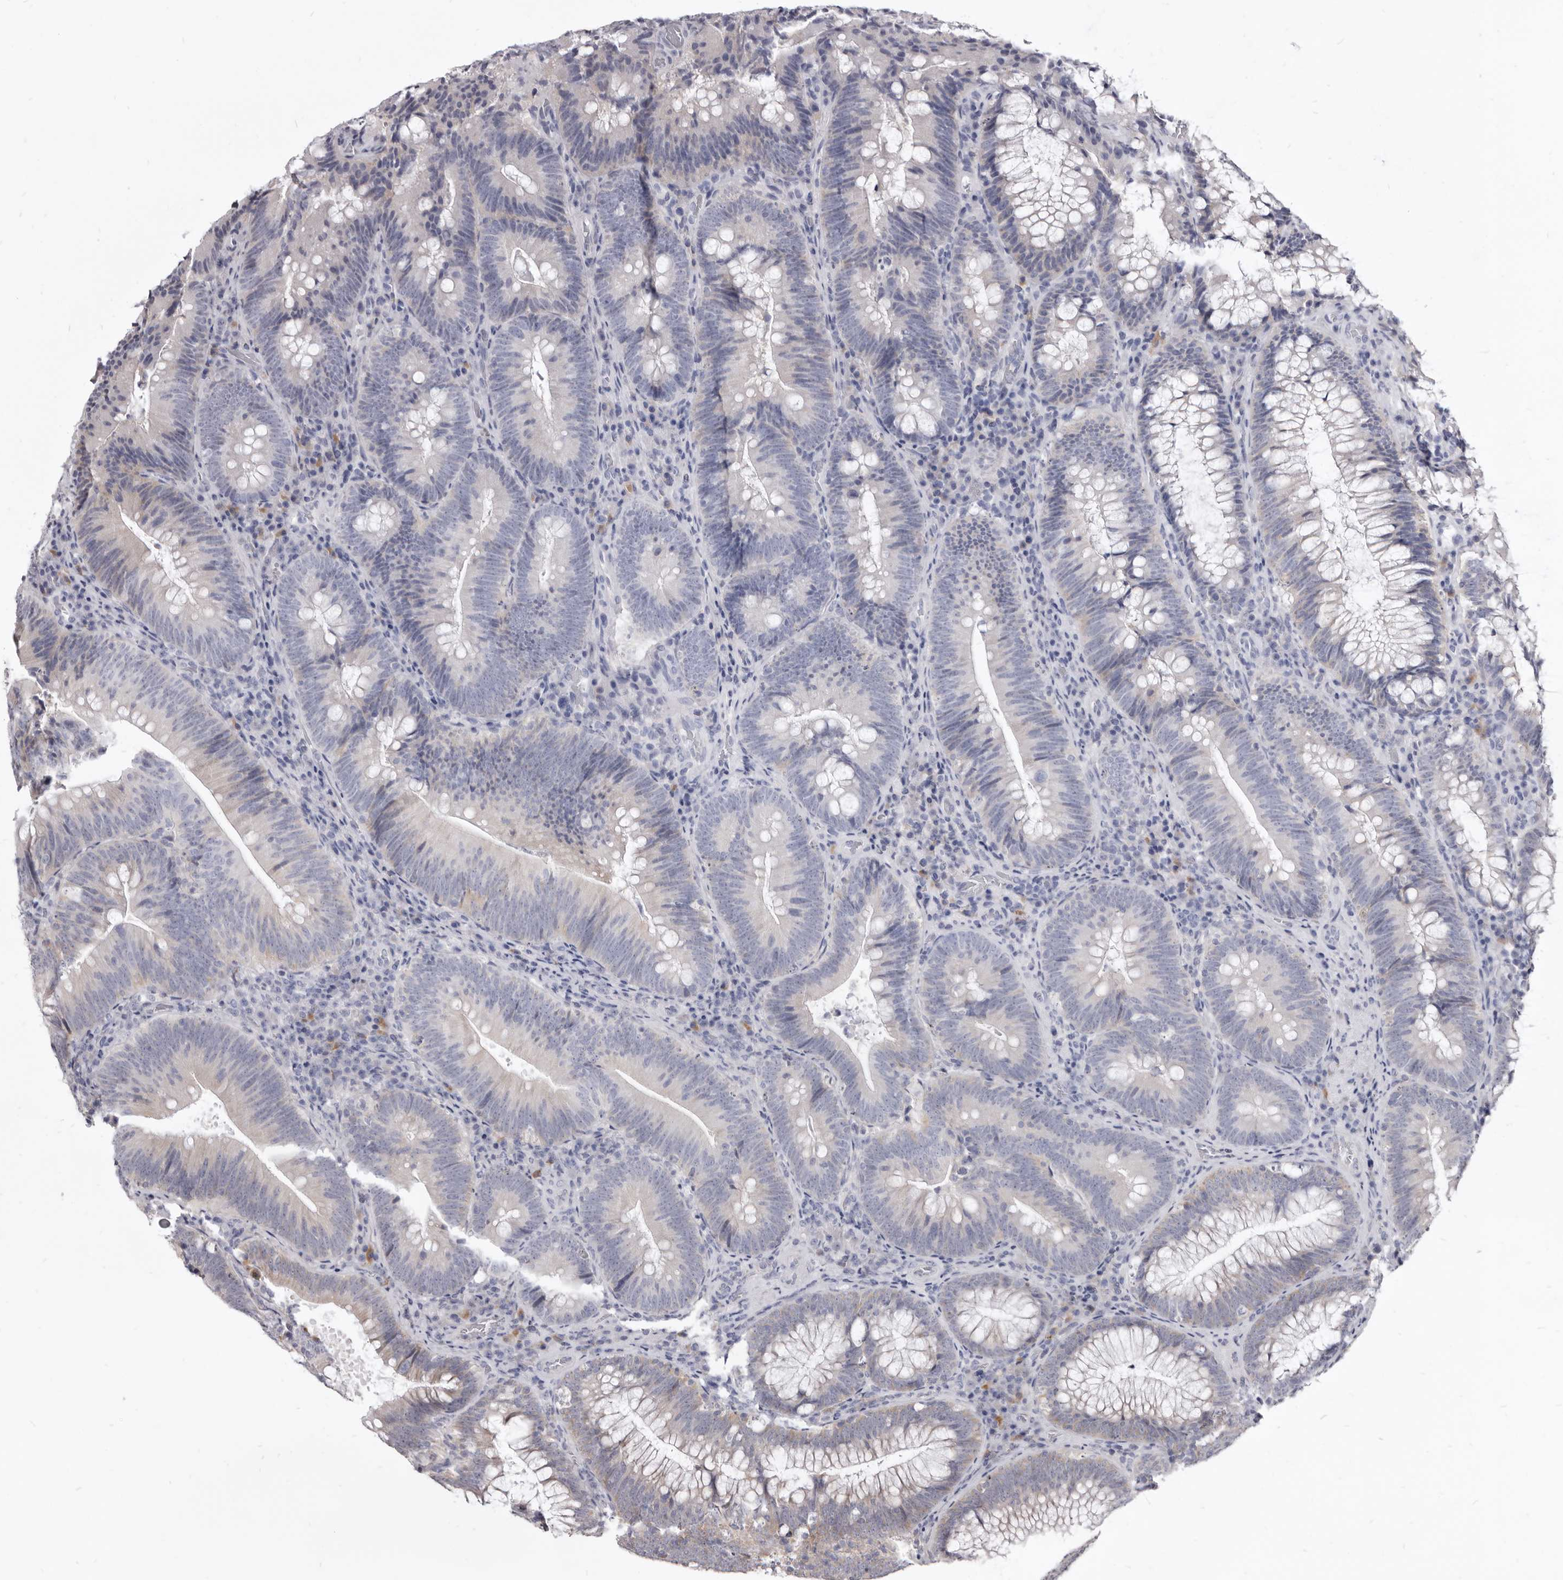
{"staining": {"intensity": "moderate", "quantity": "<25%", "location": "cytoplasmic/membranous"}, "tissue": "colorectal cancer", "cell_type": "Tumor cells", "image_type": "cancer", "snomed": [{"axis": "morphology", "description": "Normal tissue, NOS"}, {"axis": "topography", "description": "Colon"}], "caption": "Protein expression by immunohistochemistry displays moderate cytoplasmic/membranous positivity in about <25% of tumor cells in colorectal cancer.", "gene": "FAS", "patient": {"sex": "female", "age": 82}}